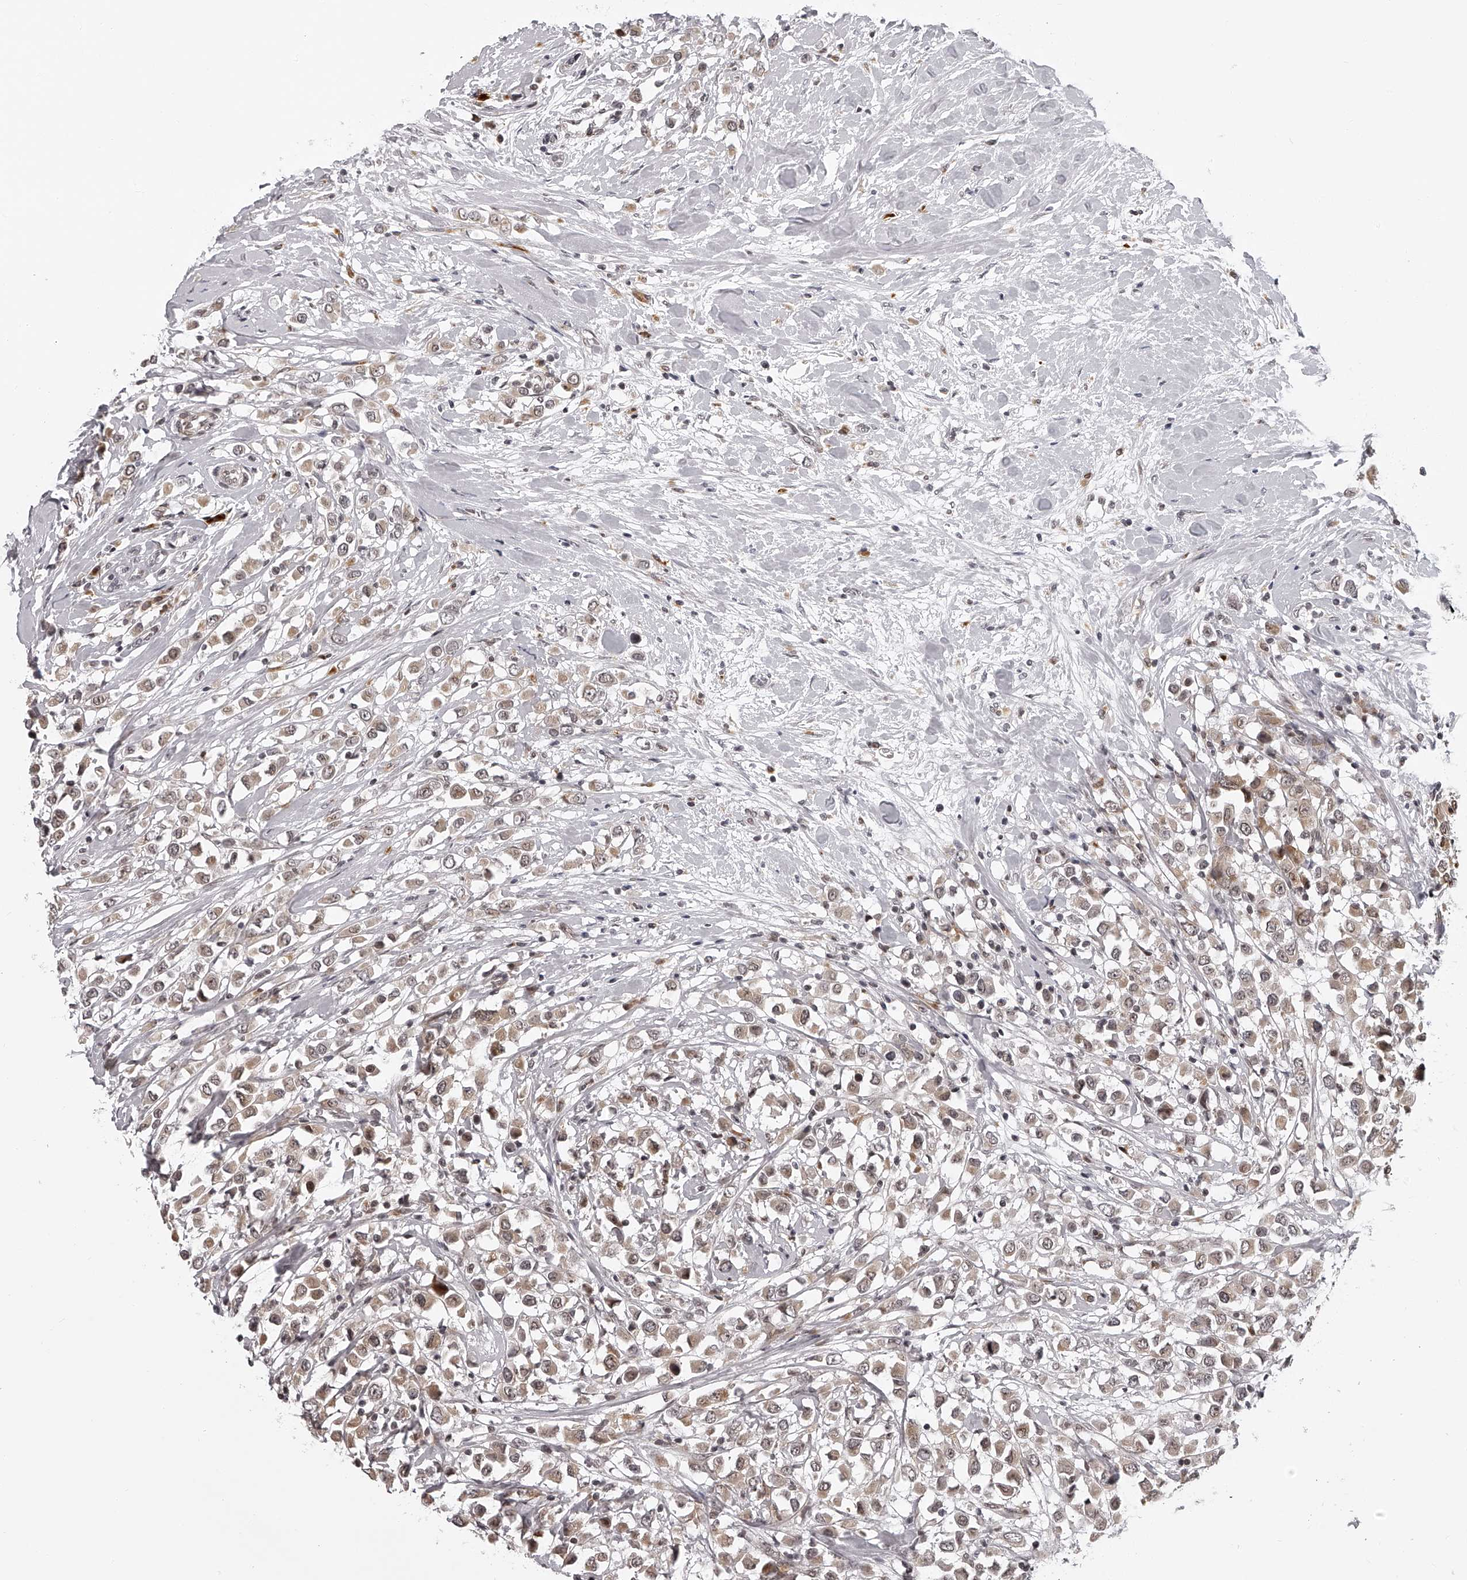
{"staining": {"intensity": "weak", "quantity": ">75%", "location": "cytoplasmic/membranous,nuclear"}, "tissue": "breast cancer", "cell_type": "Tumor cells", "image_type": "cancer", "snomed": [{"axis": "morphology", "description": "Duct carcinoma"}, {"axis": "topography", "description": "Breast"}], "caption": "Infiltrating ductal carcinoma (breast) was stained to show a protein in brown. There is low levels of weak cytoplasmic/membranous and nuclear staining in approximately >75% of tumor cells. The staining was performed using DAB, with brown indicating positive protein expression. Nuclei are stained blue with hematoxylin.", "gene": "ODF2L", "patient": {"sex": "female", "age": 61}}